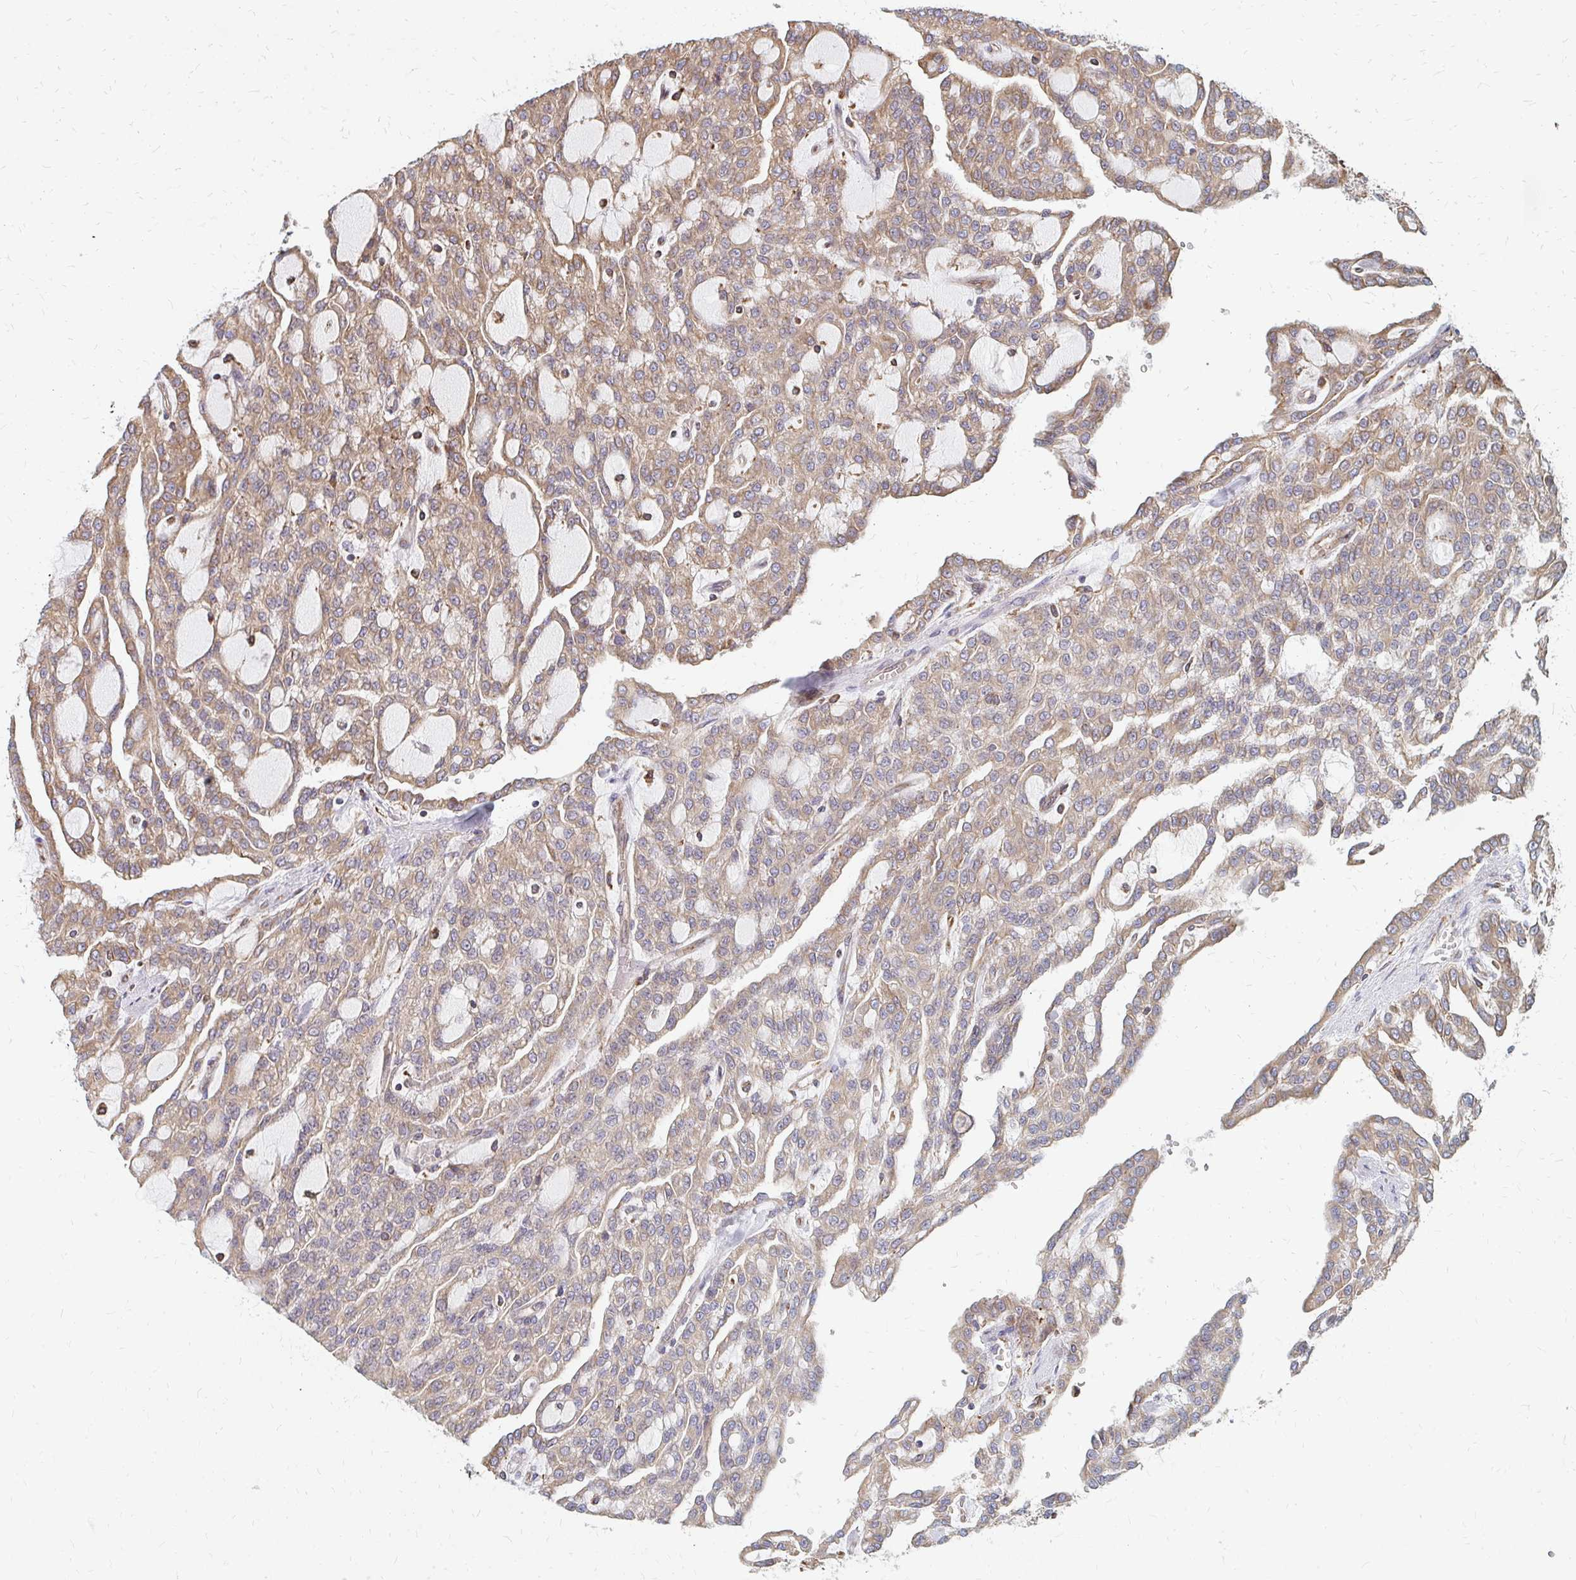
{"staining": {"intensity": "weak", "quantity": ">75%", "location": "cytoplasmic/membranous"}, "tissue": "renal cancer", "cell_type": "Tumor cells", "image_type": "cancer", "snomed": [{"axis": "morphology", "description": "Adenocarcinoma, NOS"}, {"axis": "topography", "description": "Kidney"}], "caption": "The immunohistochemical stain labels weak cytoplasmic/membranous expression in tumor cells of renal adenocarcinoma tissue.", "gene": "PPP1R13L", "patient": {"sex": "male", "age": 63}}